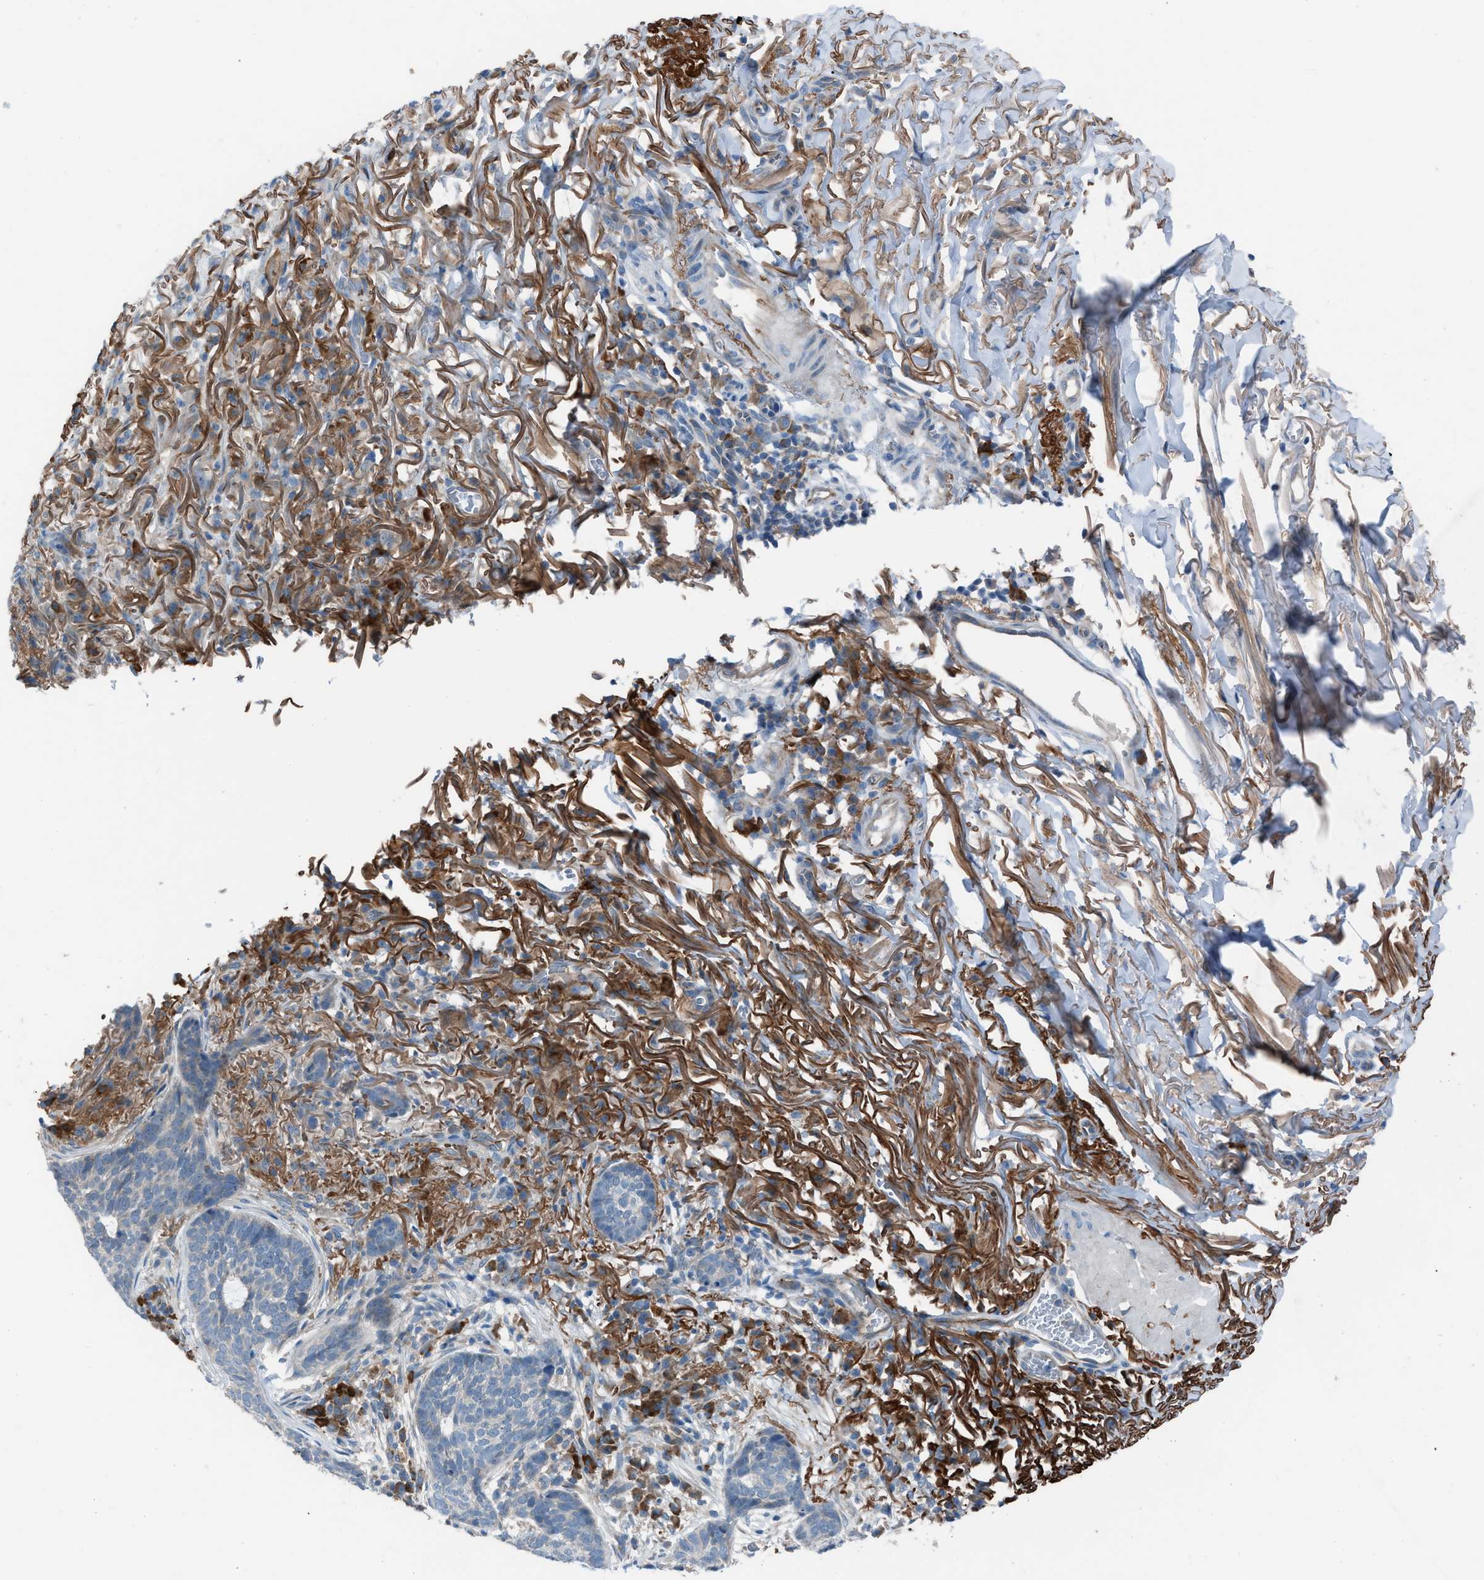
{"staining": {"intensity": "negative", "quantity": "none", "location": "none"}, "tissue": "skin cancer", "cell_type": "Tumor cells", "image_type": "cancer", "snomed": [{"axis": "morphology", "description": "Basal cell carcinoma"}, {"axis": "topography", "description": "Skin"}], "caption": "A high-resolution photomicrograph shows immunohistochemistry staining of basal cell carcinoma (skin), which exhibits no significant expression in tumor cells.", "gene": "HEG1", "patient": {"sex": "male", "age": 85}}